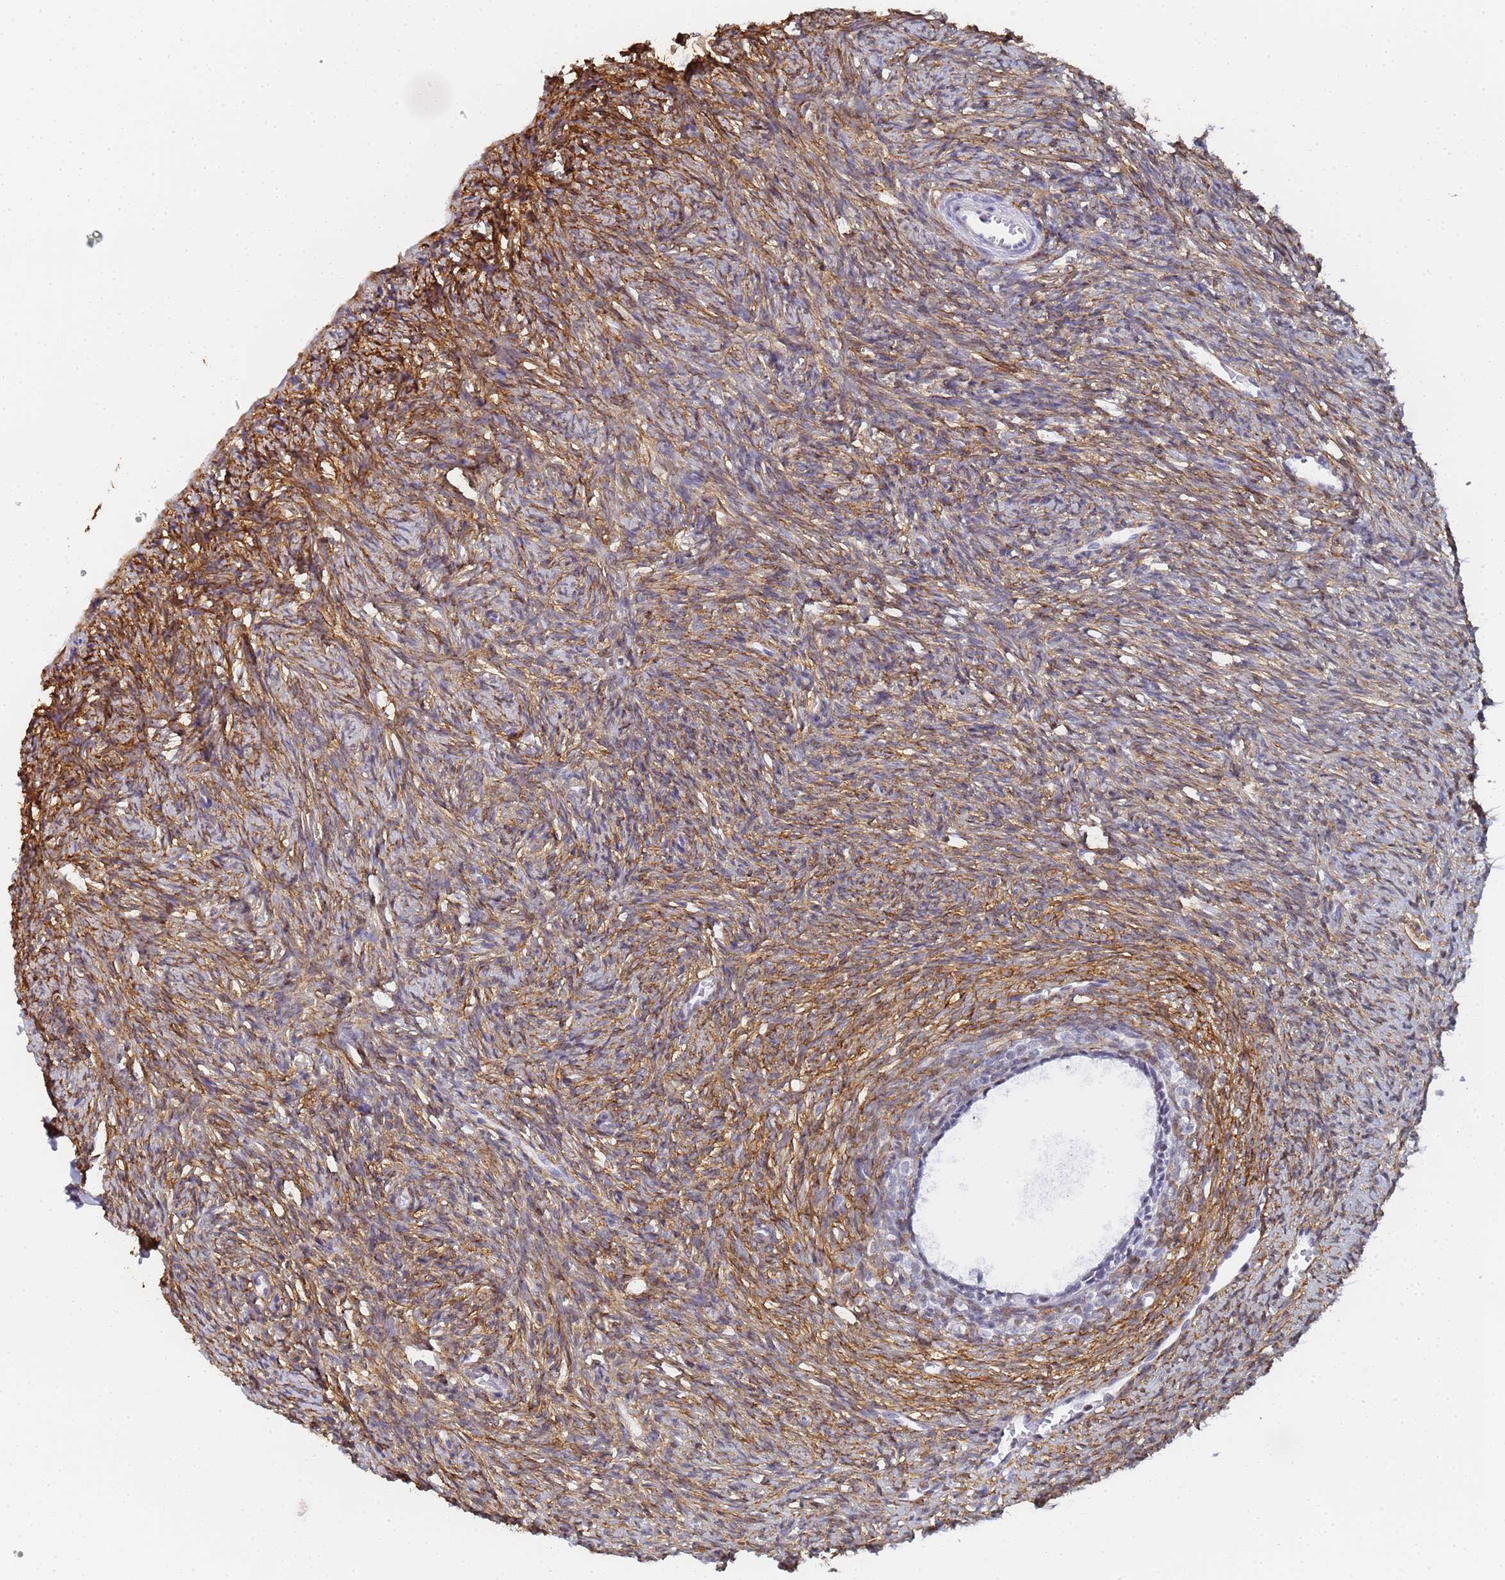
{"staining": {"intensity": "negative", "quantity": "none", "location": "none"}, "tissue": "ovary", "cell_type": "Follicle cells", "image_type": "normal", "snomed": [{"axis": "morphology", "description": "Normal tissue, NOS"}, {"axis": "topography", "description": "Ovary"}], "caption": "The photomicrograph demonstrates no significant staining in follicle cells of ovary.", "gene": "PRRT4", "patient": {"sex": "female", "age": 51}}